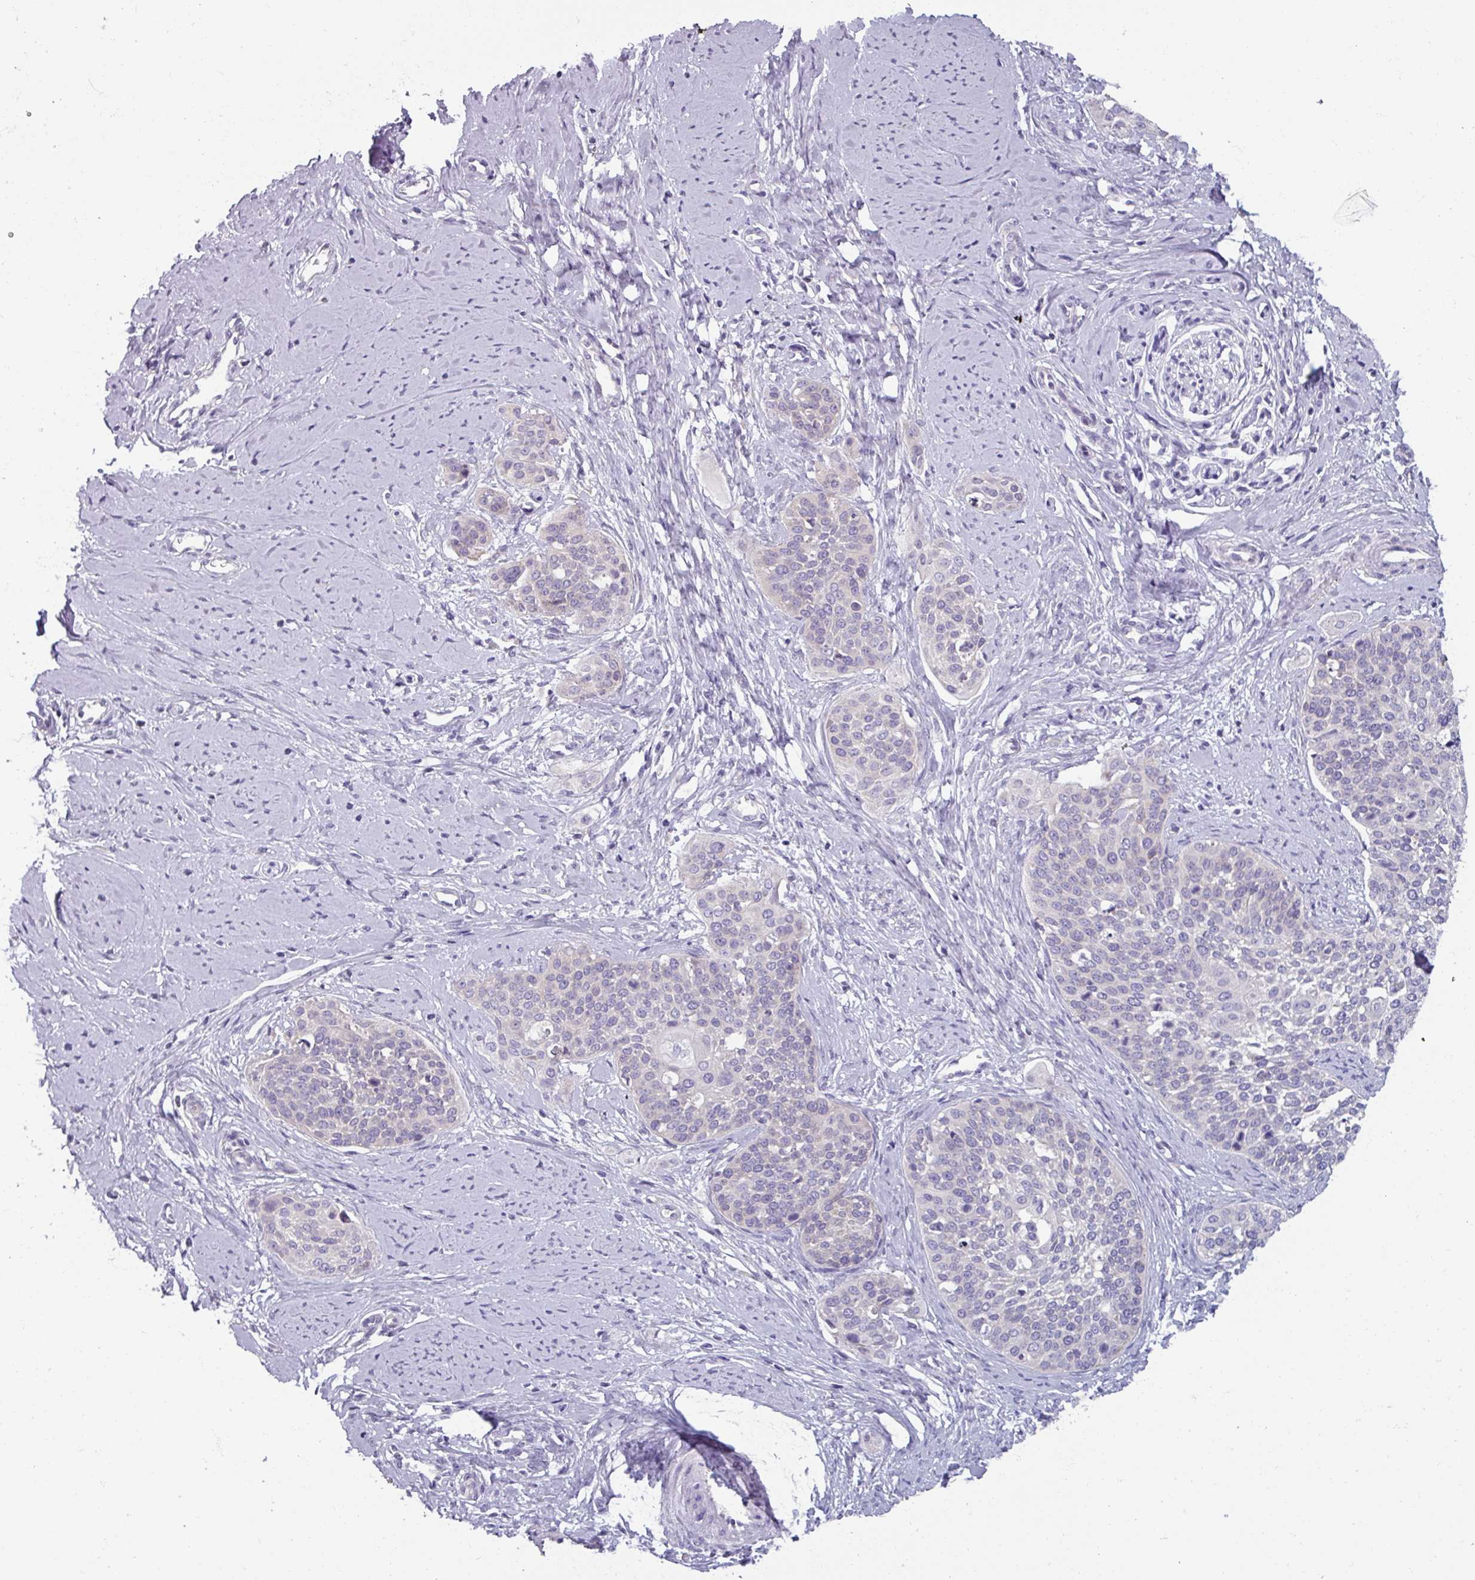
{"staining": {"intensity": "negative", "quantity": "none", "location": "none"}, "tissue": "cervical cancer", "cell_type": "Tumor cells", "image_type": "cancer", "snomed": [{"axis": "morphology", "description": "Squamous cell carcinoma, NOS"}, {"axis": "topography", "description": "Cervix"}], "caption": "Immunohistochemistry (IHC) image of cervical cancer (squamous cell carcinoma) stained for a protein (brown), which exhibits no positivity in tumor cells.", "gene": "SMIM11", "patient": {"sex": "female", "age": 44}}